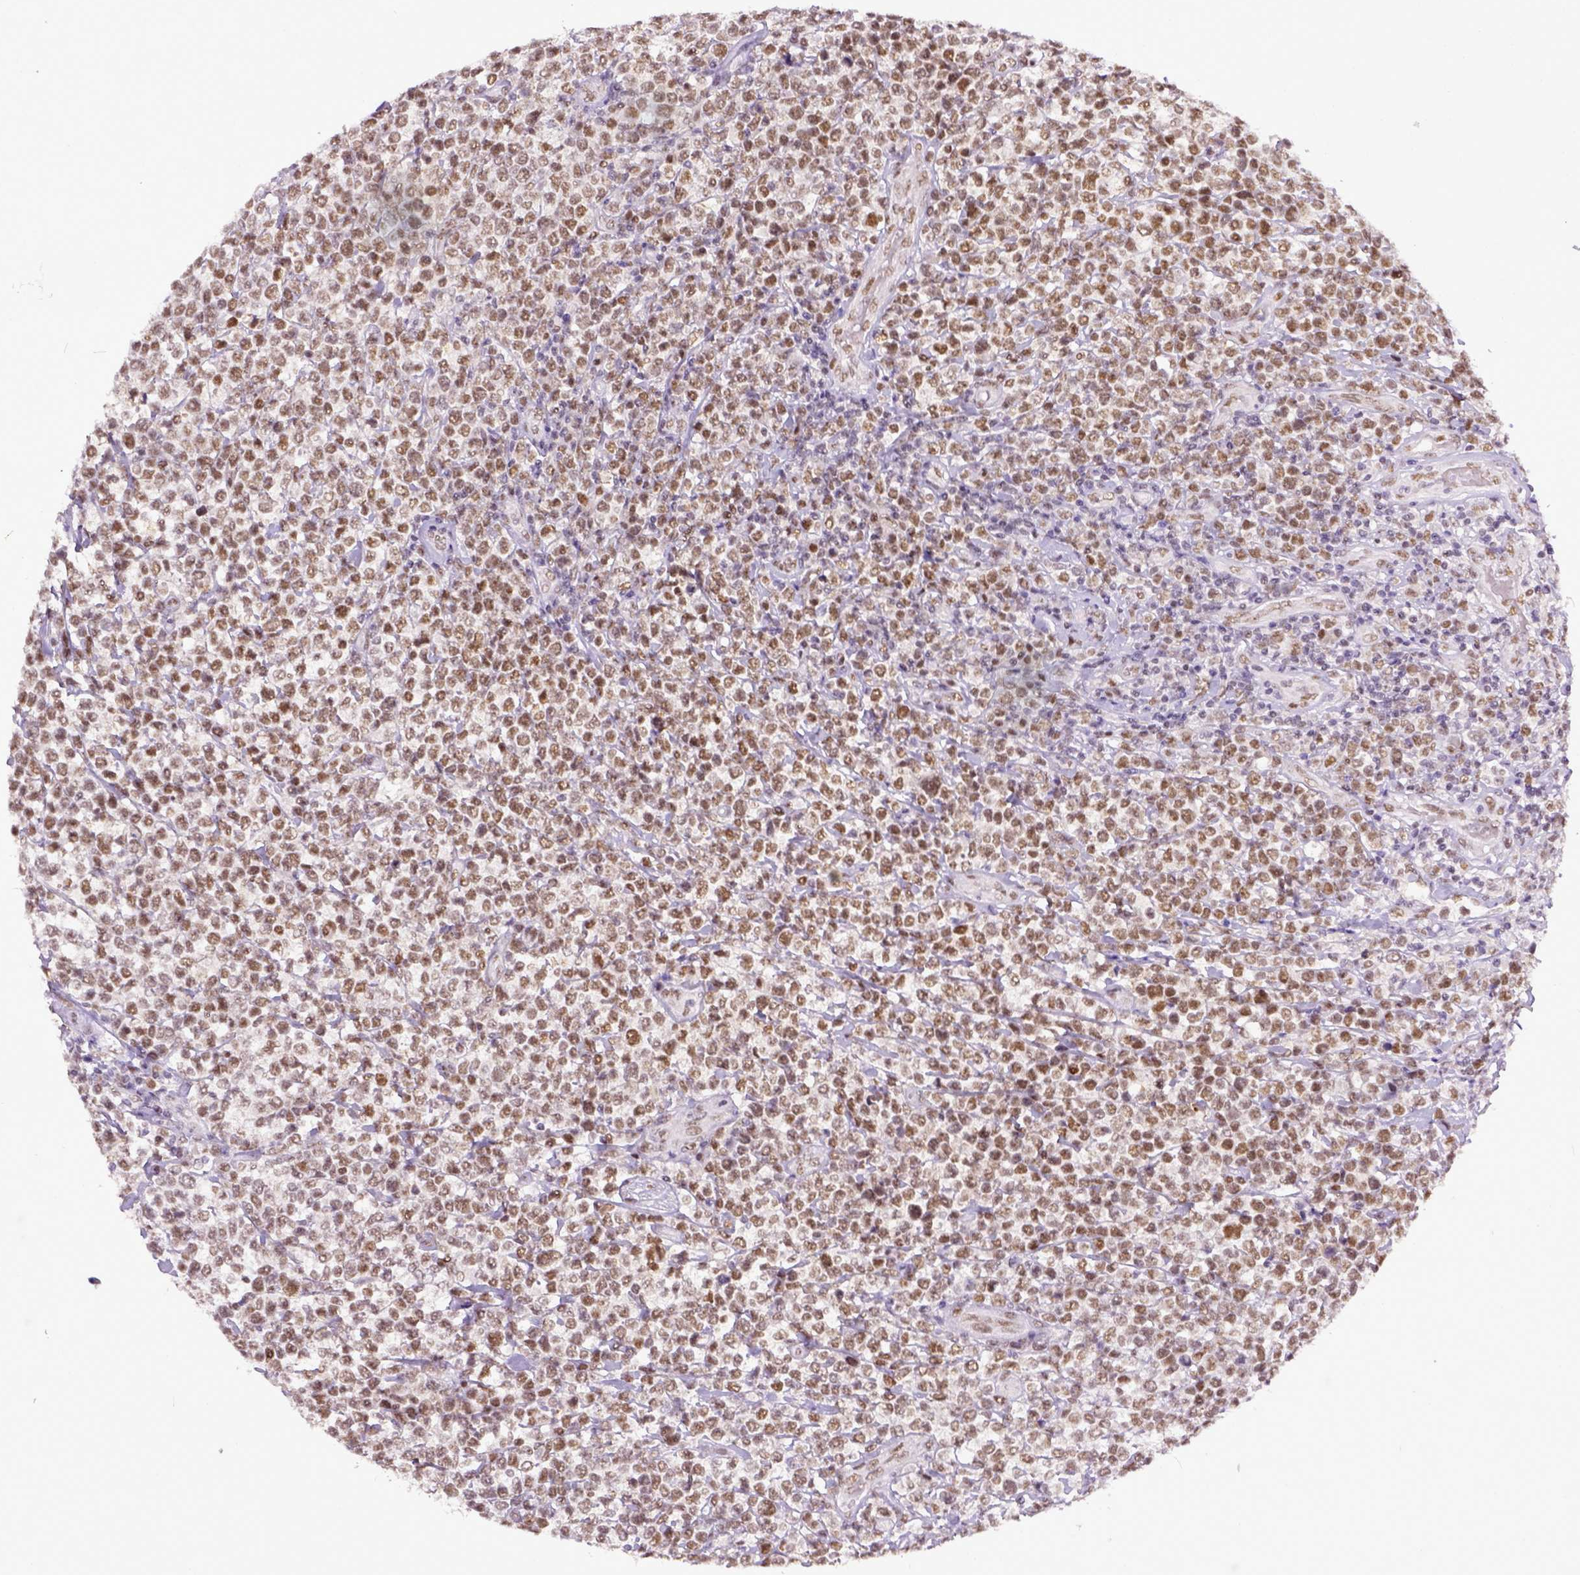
{"staining": {"intensity": "moderate", "quantity": ">75%", "location": "nuclear"}, "tissue": "lymphoma", "cell_type": "Tumor cells", "image_type": "cancer", "snomed": [{"axis": "morphology", "description": "Malignant lymphoma, non-Hodgkin's type, High grade"}, {"axis": "topography", "description": "Soft tissue"}], "caption": "Protein staining by immunohistochemistry (IHC) displays moderate nuclear staining in approximately >75% of tumor cells in lymphoma. (DAB IHC, brown staining for protein, blue staining for nuclei).", "gene": "ERCC1", "patient": {"sex": "female", "age": 56}}